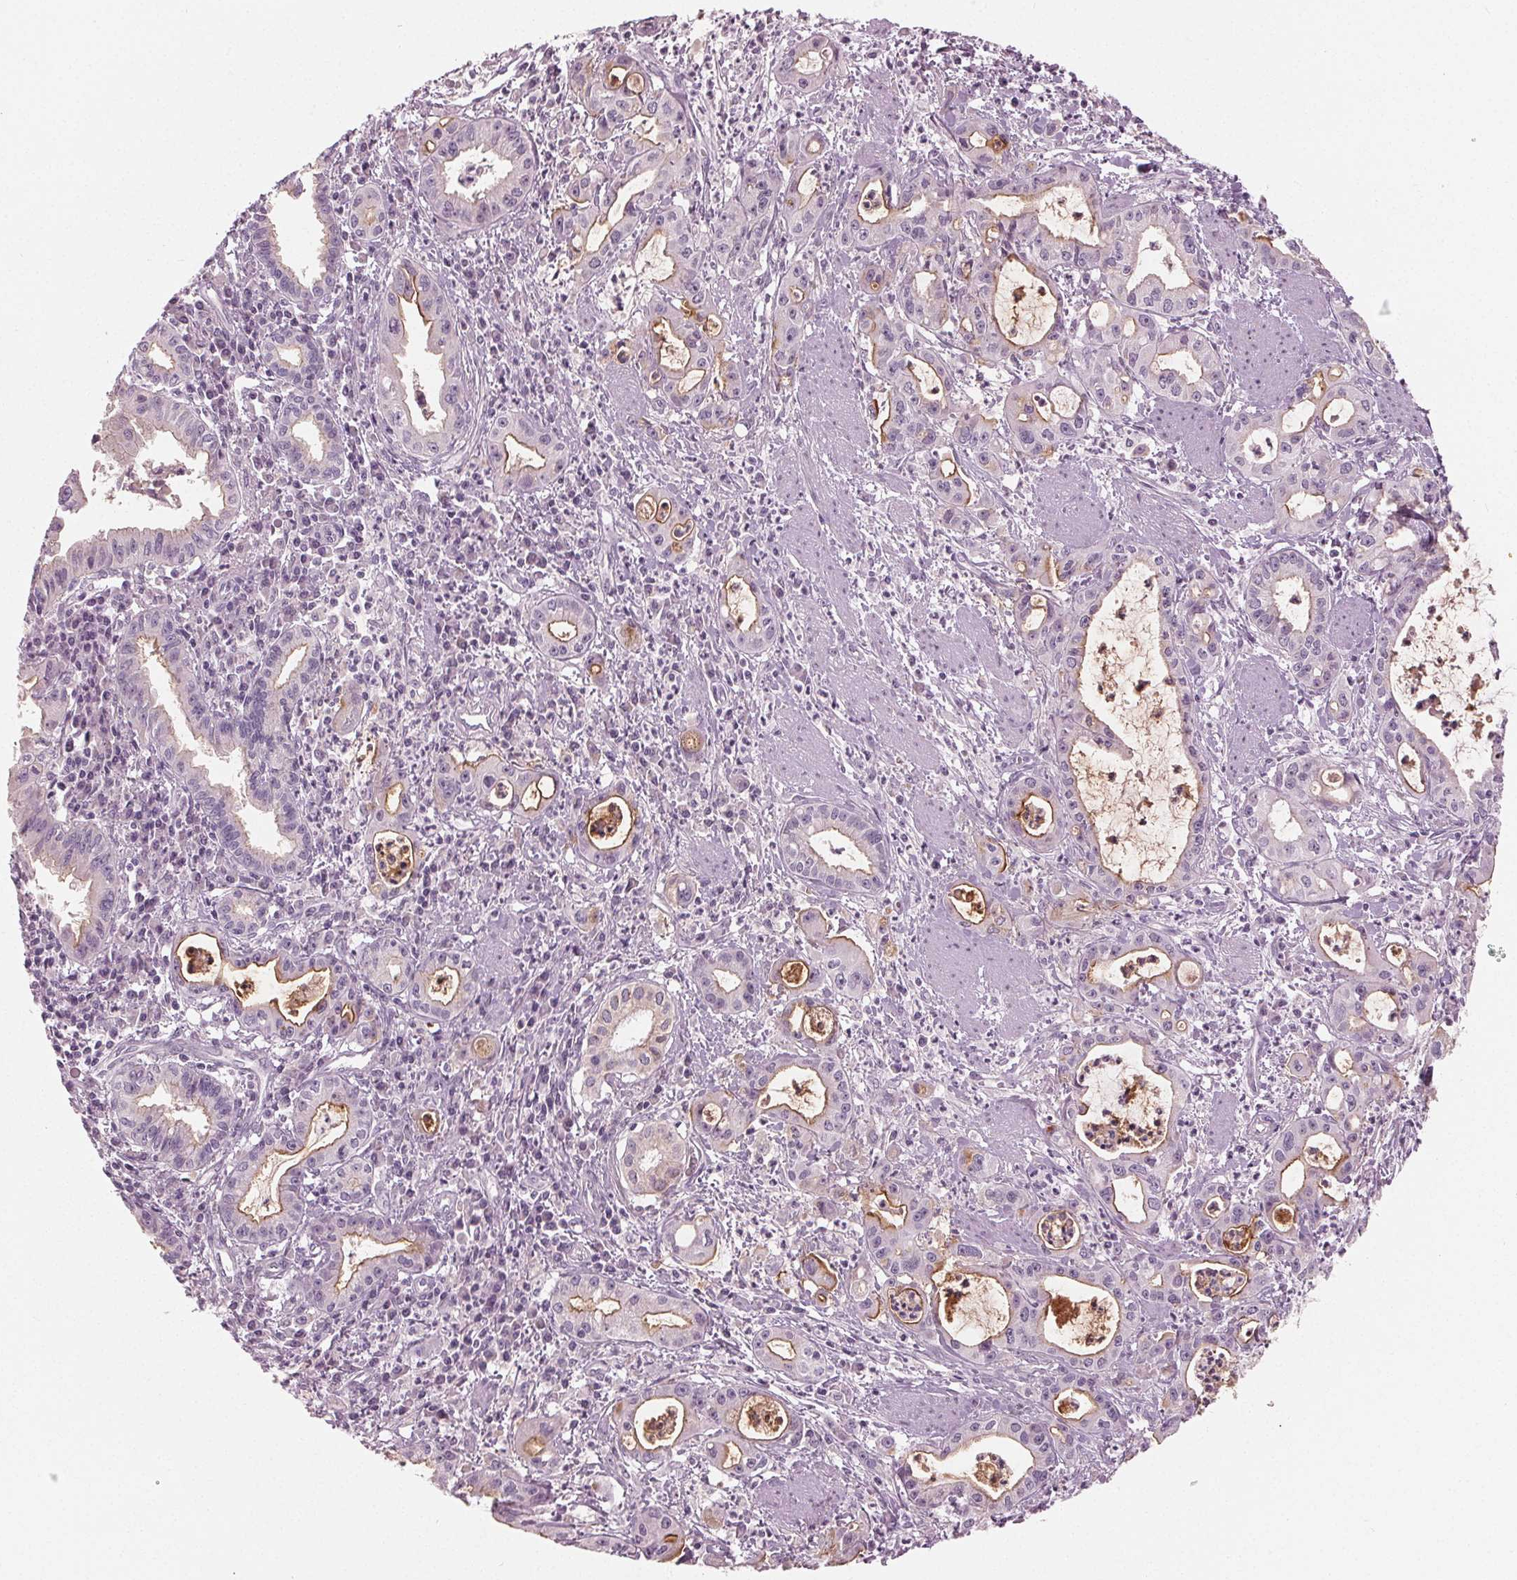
{"staining": {"intensity": "moderate", "quantity": "<25%", "location": "cytoplasmic/membranous"}, "tissue": "pancreatic cancer", "cell_type": "Tumor cells", "image_type": "cancer", "snomed": [{"axis": "morphology", "description": "Adenocarcinoma, NOS"}, {"axis": "topography", "description": "Pancreas"}], "caption": "High-magnification brightfield microscopy of pancreatic cancer stained with DAB (brown) and counterstained with hematoxylin (blue). tumor cells exhibit moderate cytoplasmic/membranous staining is identified in about<25% of cells.", "gene": "PRAP1", "patient": {"sex": "male", "age": 72}}